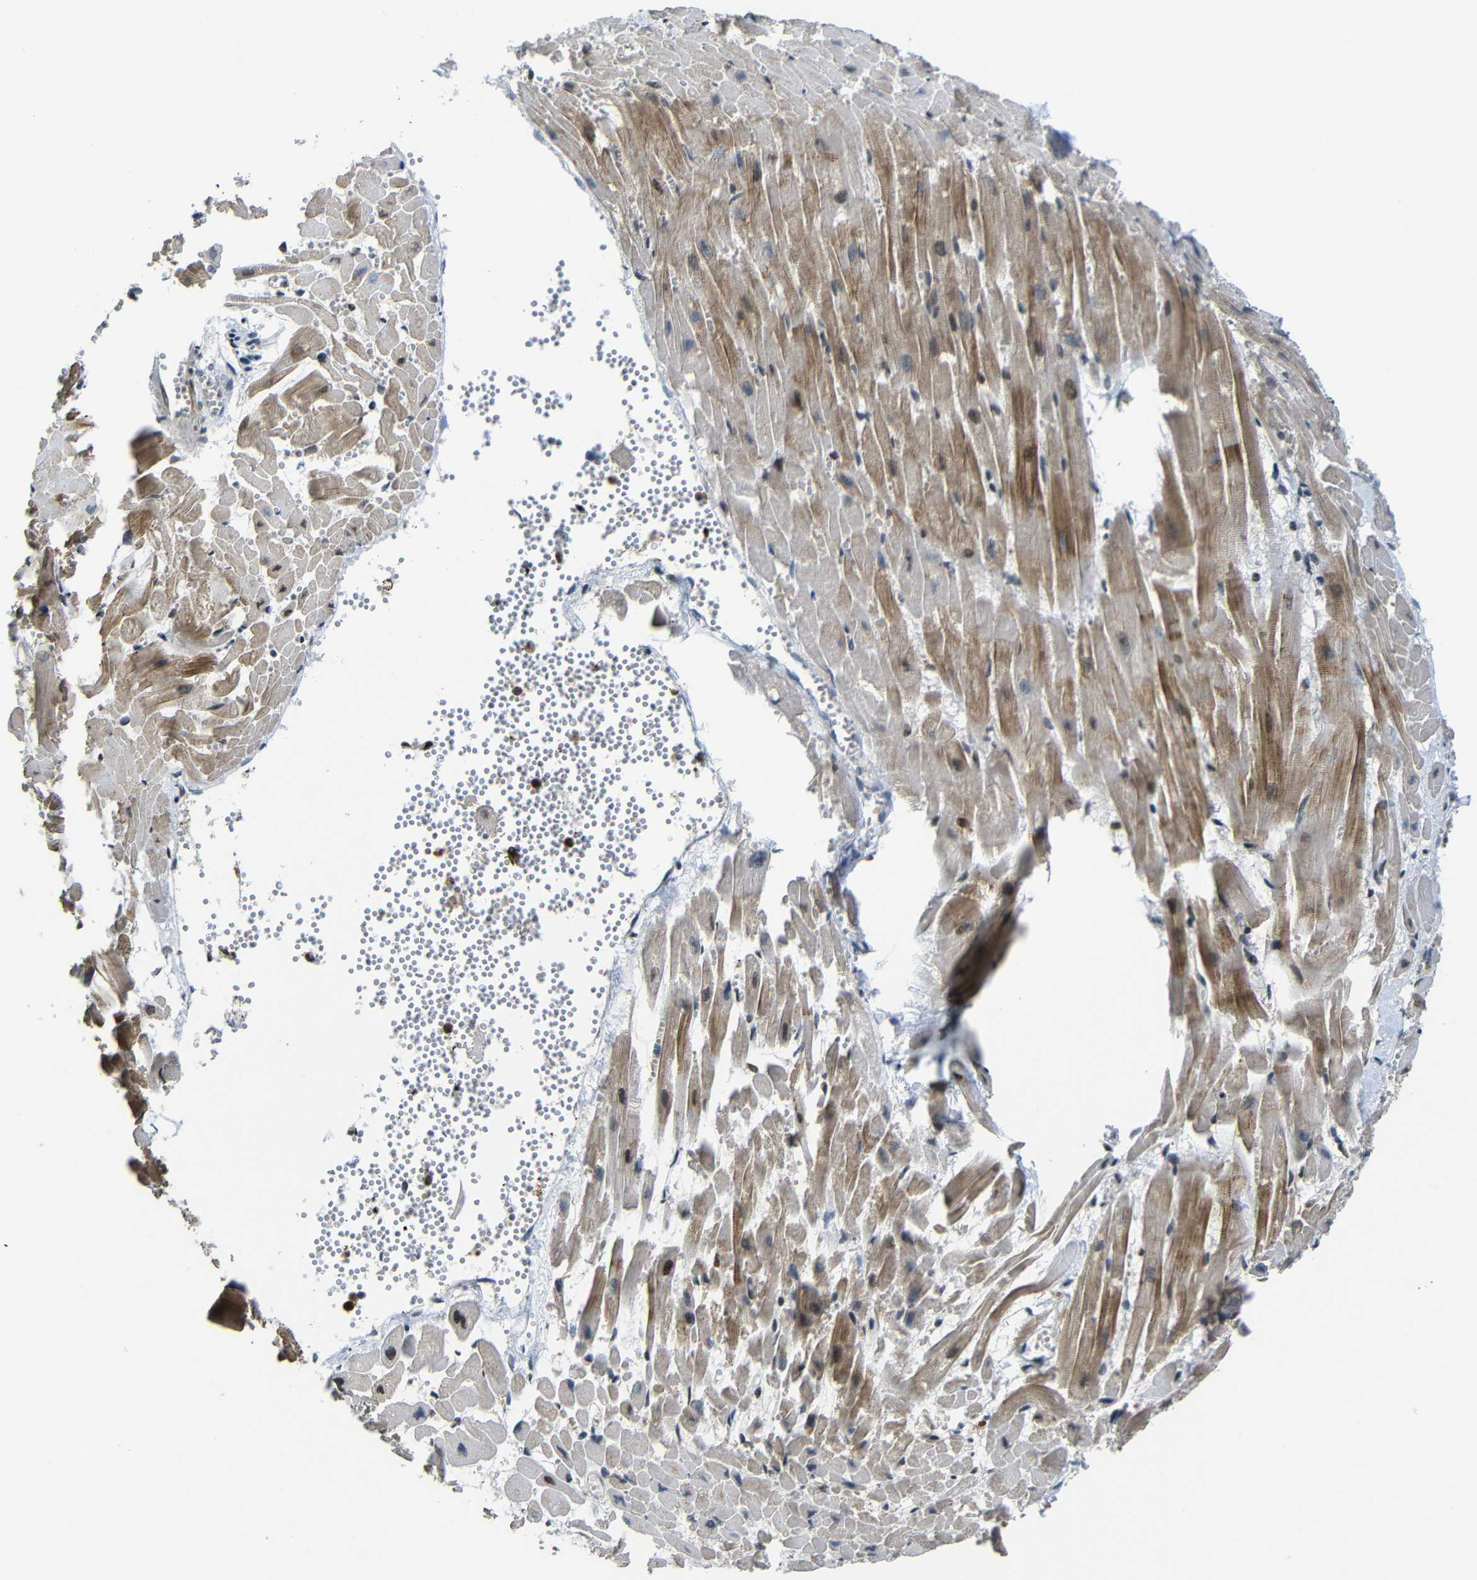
{"staining": {"intensity": "moderate", "quantity": ">75%", "location": "cytoplasmic/membranous,nuclear"}, "tissue": "heart muscle", "cell_type": "Cardiomyocytes", "image_type": "normal", "snomed": [{"axis": "morphology", "description": "Normal tissue, NOS"}, {"axis": "topography", "description": "Heart"}], "caption": "Immunohistochemistry (IHC) (DAB (3,3'-diaminobenzidine)) staining of normal human heart muscle shows moderate cytoplasmic/membranous,nuclear protein positivity in about >75% of cardiomyocytes. (brown staining indicates protein expression, while blue staining denotes nuclei).", "gene": "TCF7L2", "patient": {"sex": "female", "age": 19}}